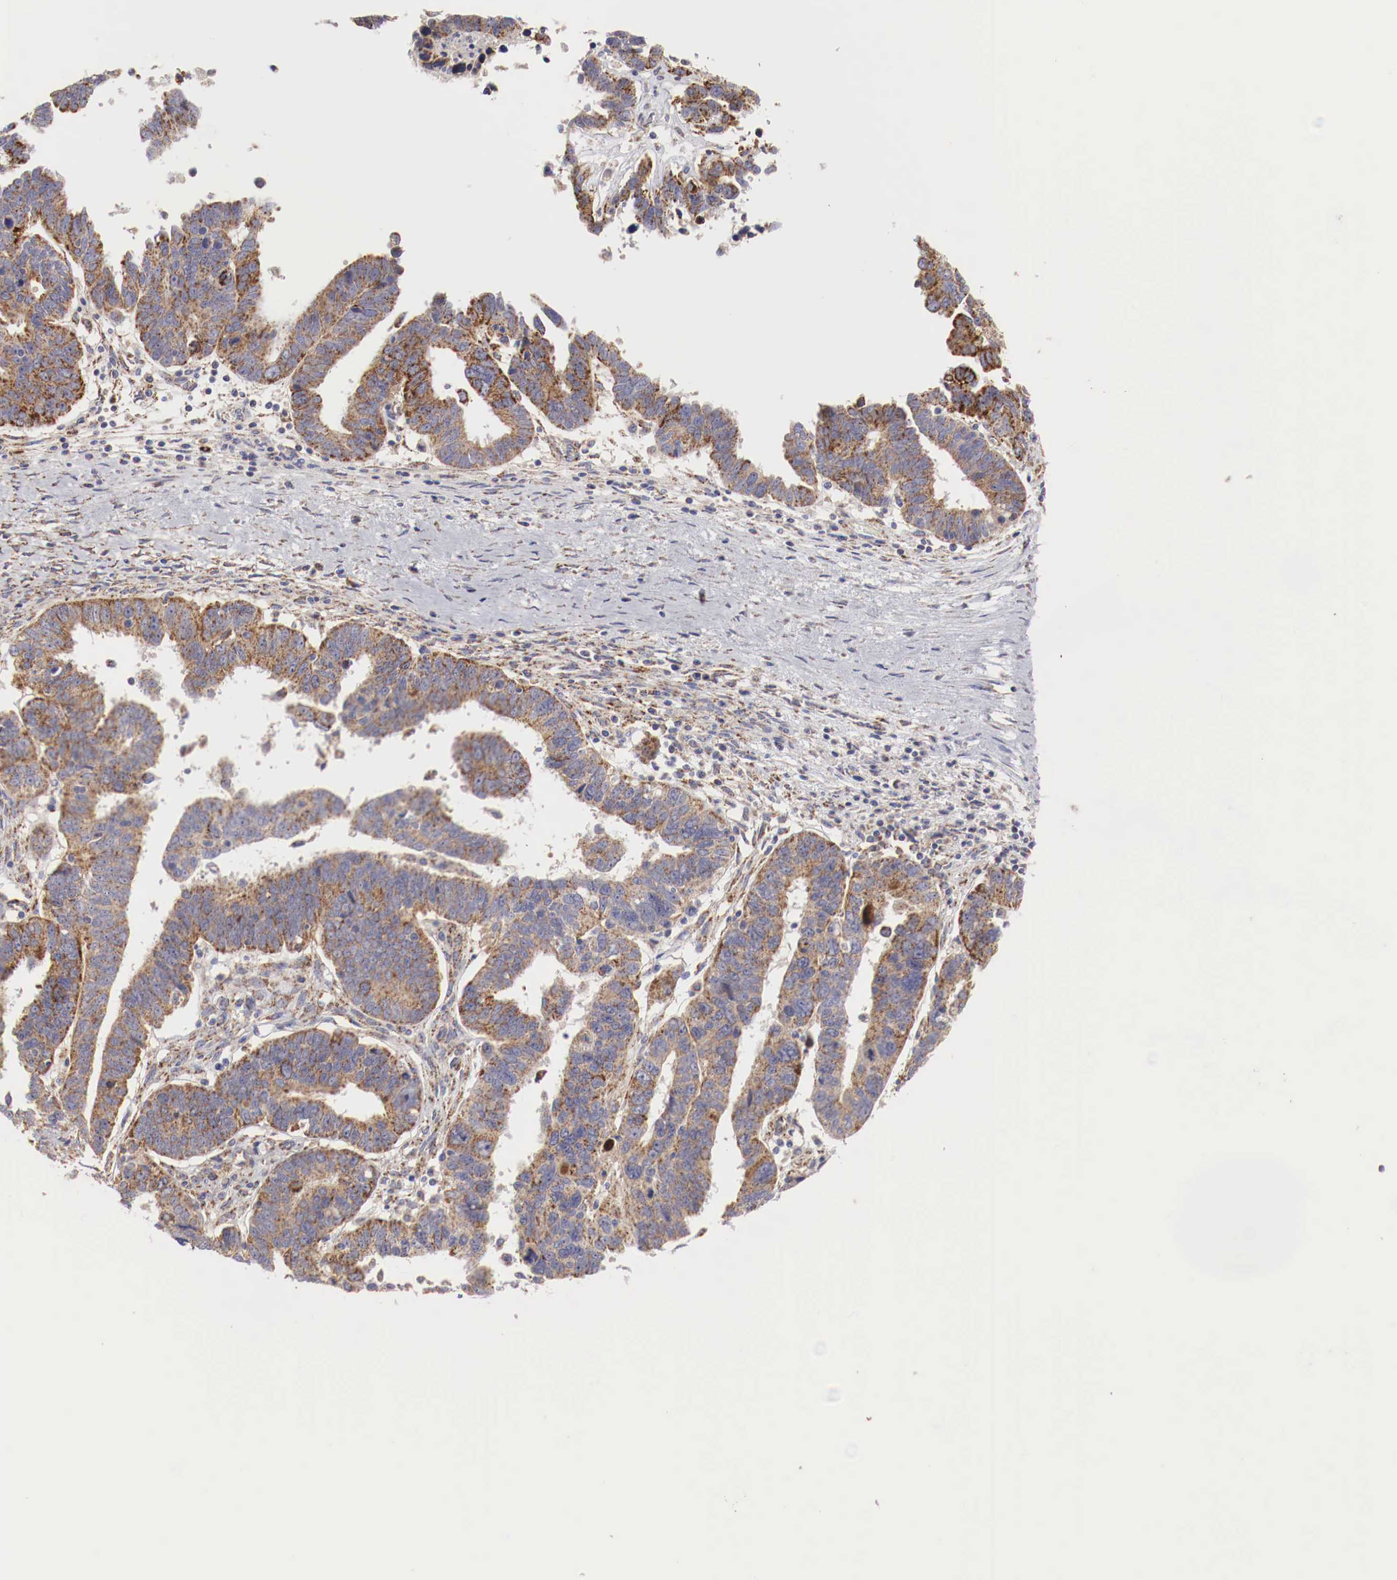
{"staining": {"intensity": "moderate", "quantity": ">75%", "location": "cytoplasmic/membranous"}, "tissue": "ovarian cancer", "cell_type": "Tumor cells", "image_type": "cancer", "snomed": [{"axis": "morphology", "description": "Carcinoma, endometroid"}, {"axis": "morphology", "description": "Cystadenocarcinoma, serous, NOS"}, {"axis": "topography", "description": "Ovary"}], "caption": "This is a photomicrograph of immunohistochemistry staining of ovarian cancer (serous cystadenocarcinoma), which shows moderate expression in the cytoplasmic/membranous of tumor cells.", "gene": "XPNPEP3", "patient": {"sex": "female", "age": 45}}